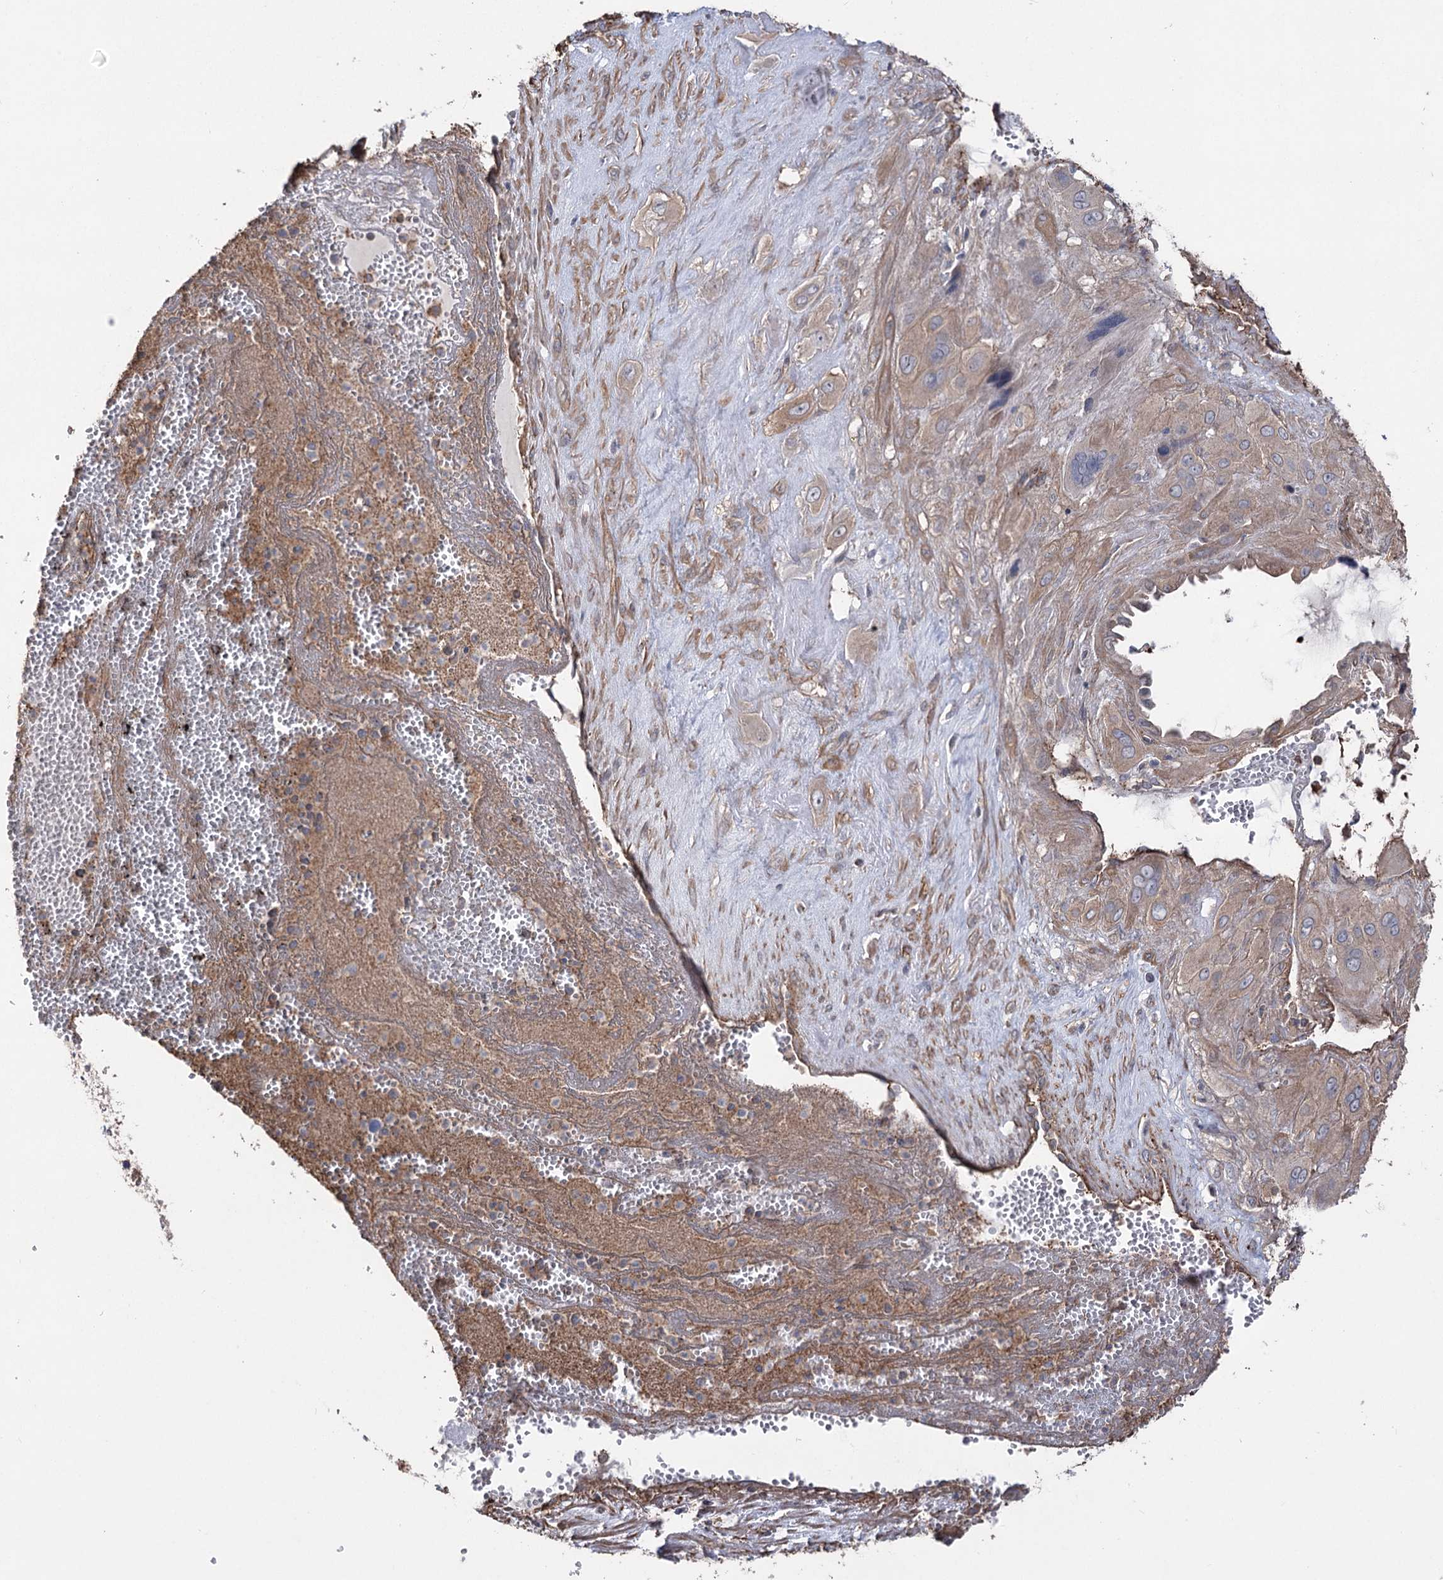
{"staining": {"intensity": "weak", "quantity": ">75%", "location": "cytoplasmic/membranous"}, "tissue": "cervical cancer", "cell_type": "Tumor cells", "image_type": "cancer", "snomed": [{"axis": "morphology", "description": "Squamous cell carcinoma, NOS"}, {"axis": "topography", "description": "Cervix"}], "caption": "Protein staining shows weak cytoplasmic/membranous expression in approximately >75% of tumor cells in cervical squamous cell carcinoma.", "gene": "LARS2", "patient": {"sex": "female", "age": 34}}